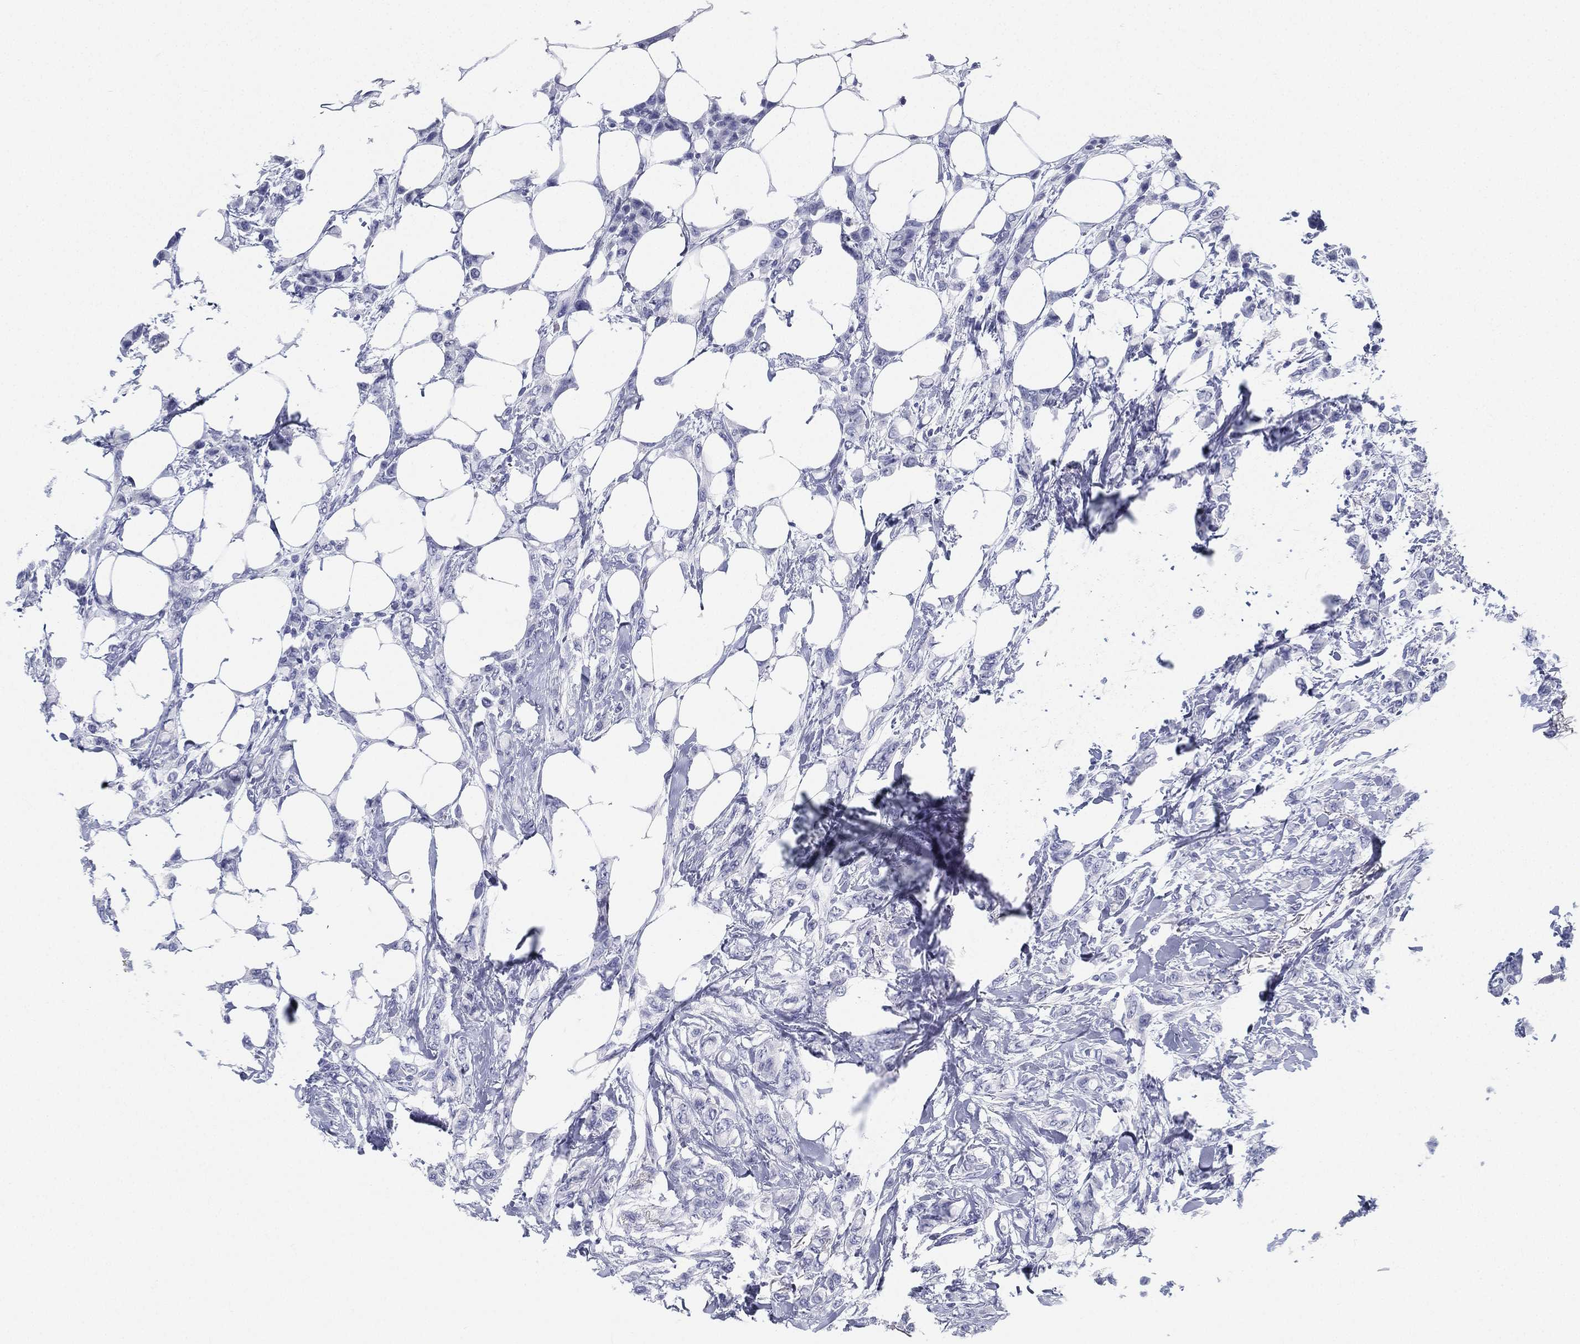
{"staining": {"intensity": "negative", "quantity": "none", "location": "none"}, "tissue": "breast cancer", "cell_type": "Tumor cells", "image_type": "cancer", "snomed": [{"axis": "morphology", "description": "Lobular carcinoma"}, {"axis": "topography", "description": "Breast"}], "caption": "Tumor cells show no significant protein positivity in breast cancer (lobular carcinoma).", "gene": "ATP1B2", "patient": {"sex": "female", "age": 66}}